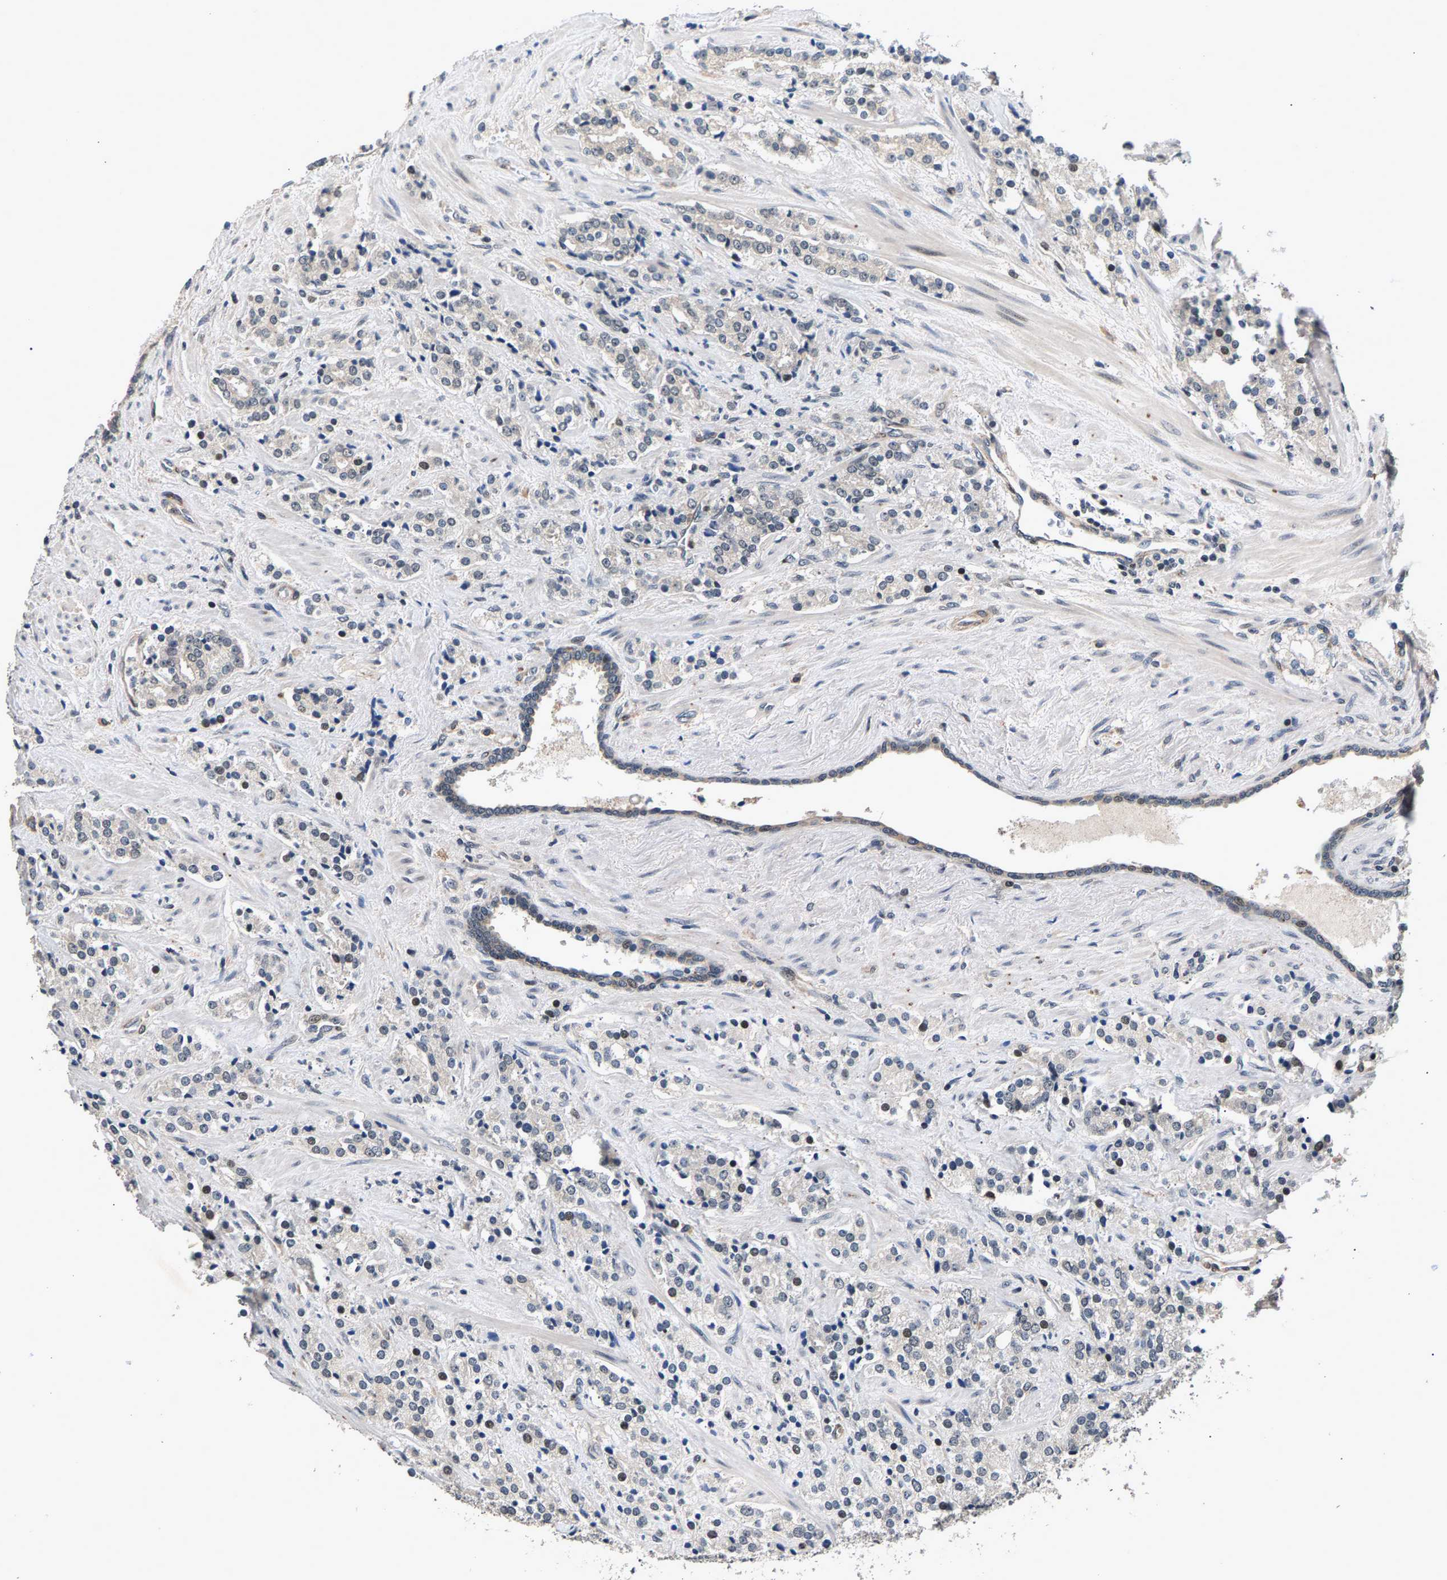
{"staining": {"intensity": "weak", "quantity": "<25%", "location": "nuclear"}, "tissue": "prostate cancer", "cell_type": "Tumor cells", "image_type": "cancer", "snomed": [{"axis": "morphology", "description": "Adenocarcinoma, High grade"}, {"axis": "topography", "description": "Prostate"}], "caption": "Immunohistochemistry (IHC) image of human prostate adenocarcinoma (high-grade) stained for a protein (brown), which reveals no expression in tumor cells.", "gene": "RBM33", "patient": {"sex": "male", "age": 71}}